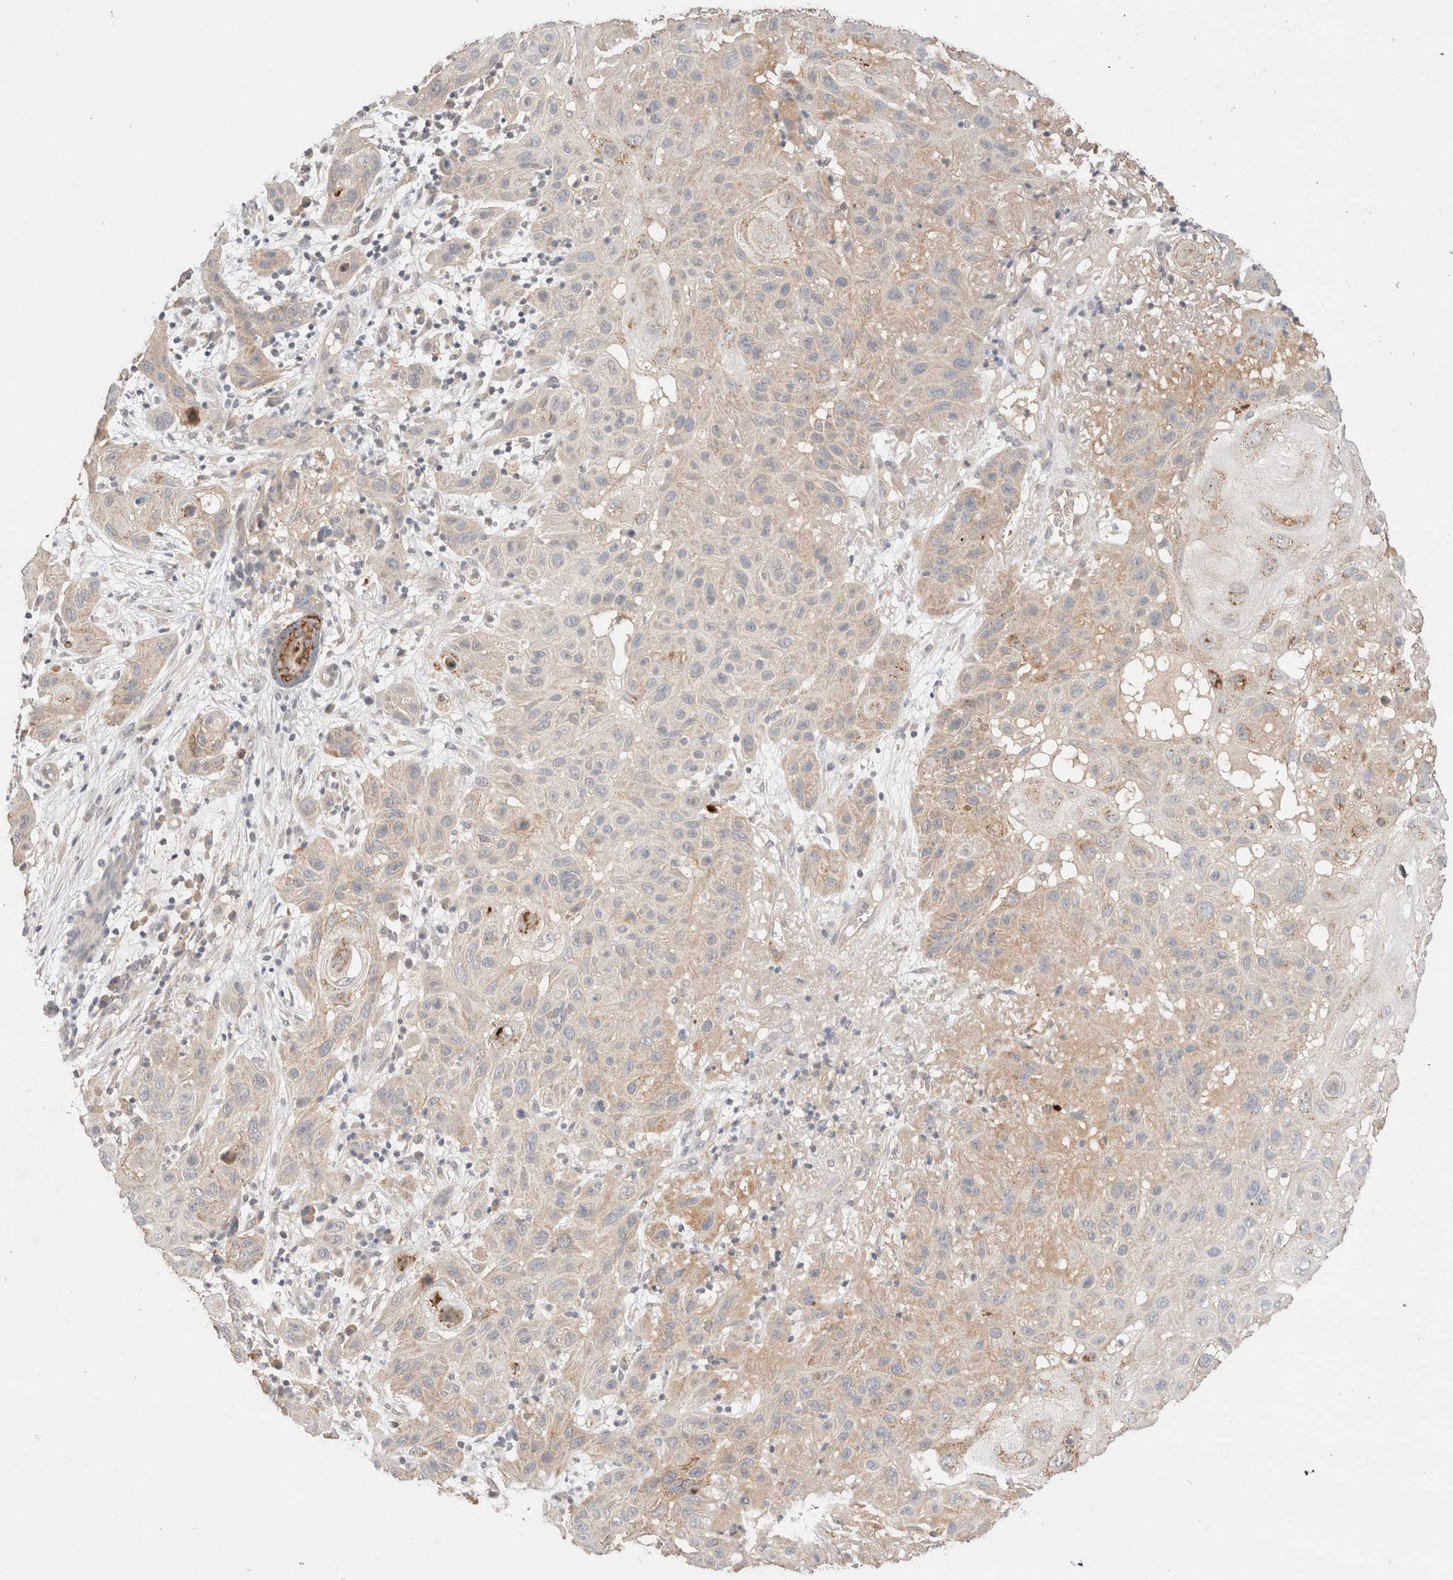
{"staining": {"intensity": "weak", "quantity": ">75%", "location": "cytoplasmic/membranous"}, "tissue": "skin cancer", "cell_type": "Tumor cells", "image_type": "cancer", "snomed": [{"axis": "morphology", "description": "Normal tissue, NOS"}, {"axis": "morphology", "description": "Squamous cell carcinoma, NOS"}, {"axis": "topography", "description": "Skin"}], "caption": "A brown stain highlights weak cytoplasmic/membranous expression of a protein in human skin cancer (squamous cell carcinoma) tumor cells.", "gene": "TRIM41", "patient": {"sex": "female", "age": 96}}